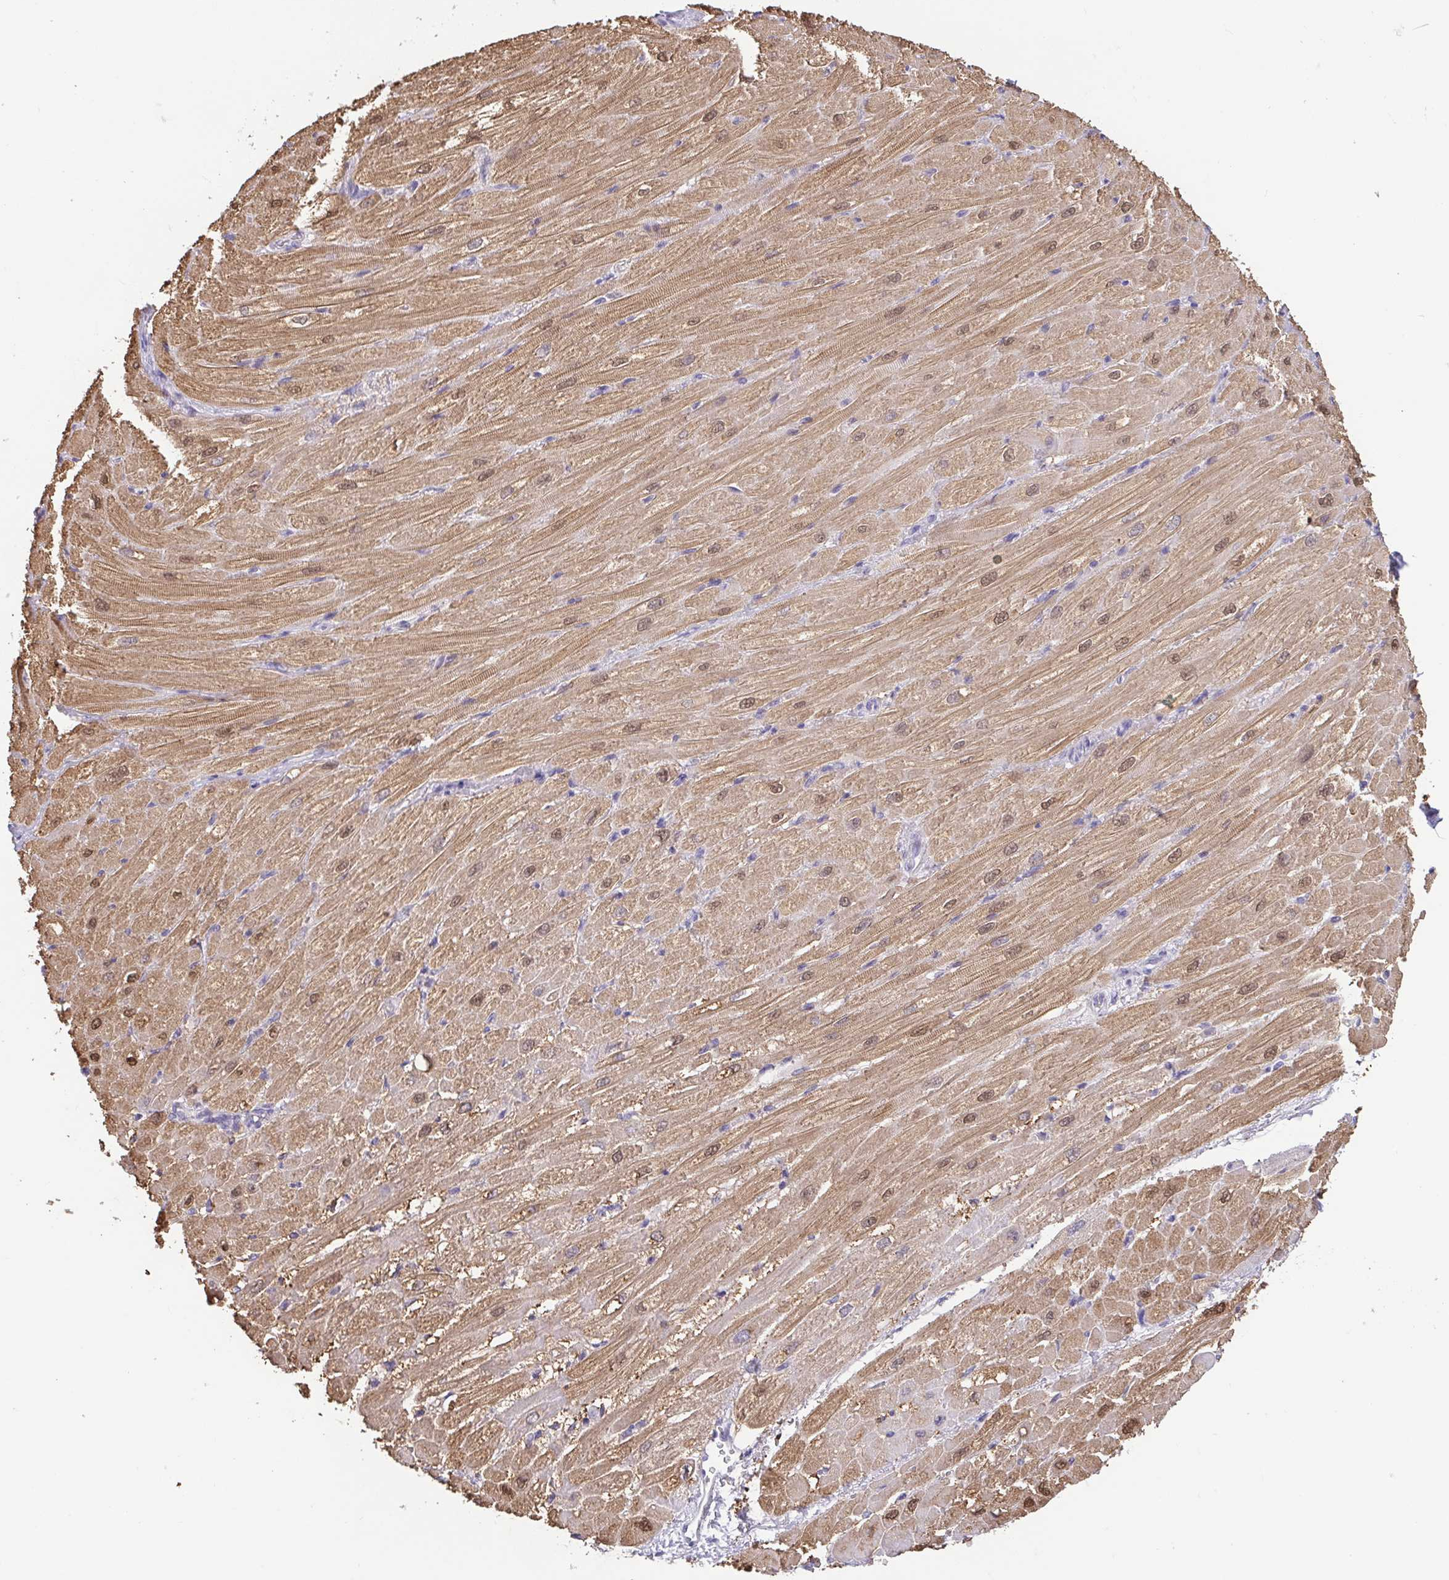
{"staining": {"intensity": "moderate", "quantity": ">75%", "location": "cytoplasmic/membranous,nuclear"}, "tissue": "heart muscle", "cell_type": "Cardiomyocytes", "image_type": "normal", "snomed": [{"axis": "morphology", "description": "Normal tissue, NOS"}, {"axis": "topography", "description": "Heart"}], "caption": "Cardiomyocytes display medium levels of moderate cytoplasmic/membranous,nuclear positivity in about >75% of cells in benign heart muscle. (Brightfield microscopy of DAB IHC at high magnification).", "gene": "FABP3", "patient": {"sex": "male", "age": 62}}